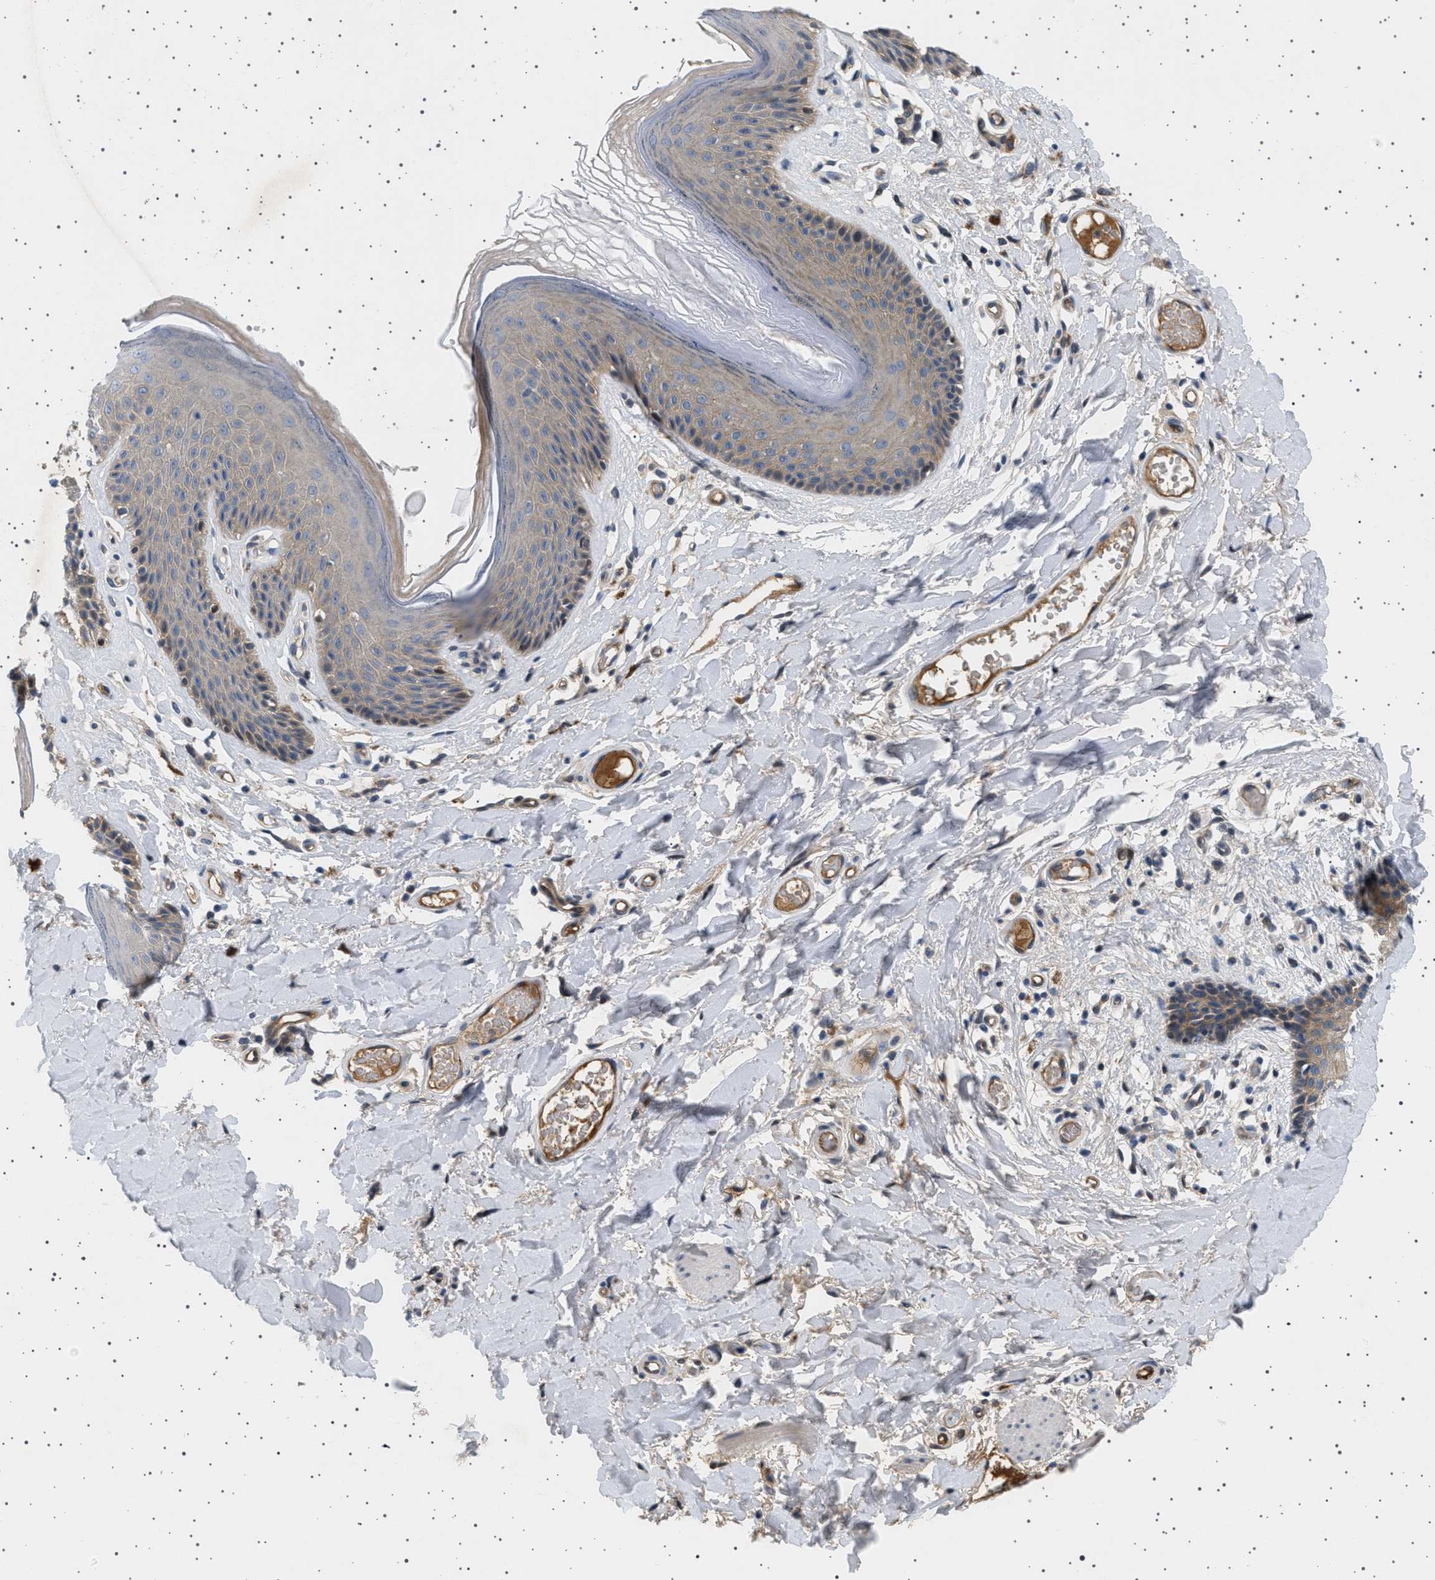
{"staining": {"intensity": "weak", "quantity": "<25%", "location": "cytoplasmic/membranous"}, "tissue": "skin", "cell_type": "Epidermal cells", "image_type": "normal", "snomed": [{"axis": "morphology", "description": "Normal tissue, NOS"}, {"axis": "topography", "description": "Vulva"}], "caption": "IHC of unremarkable human skin exhibits no positivity in epidermal cells.", "gene": "PLPP6", "patient": {"sex": "female", "age": 73}}